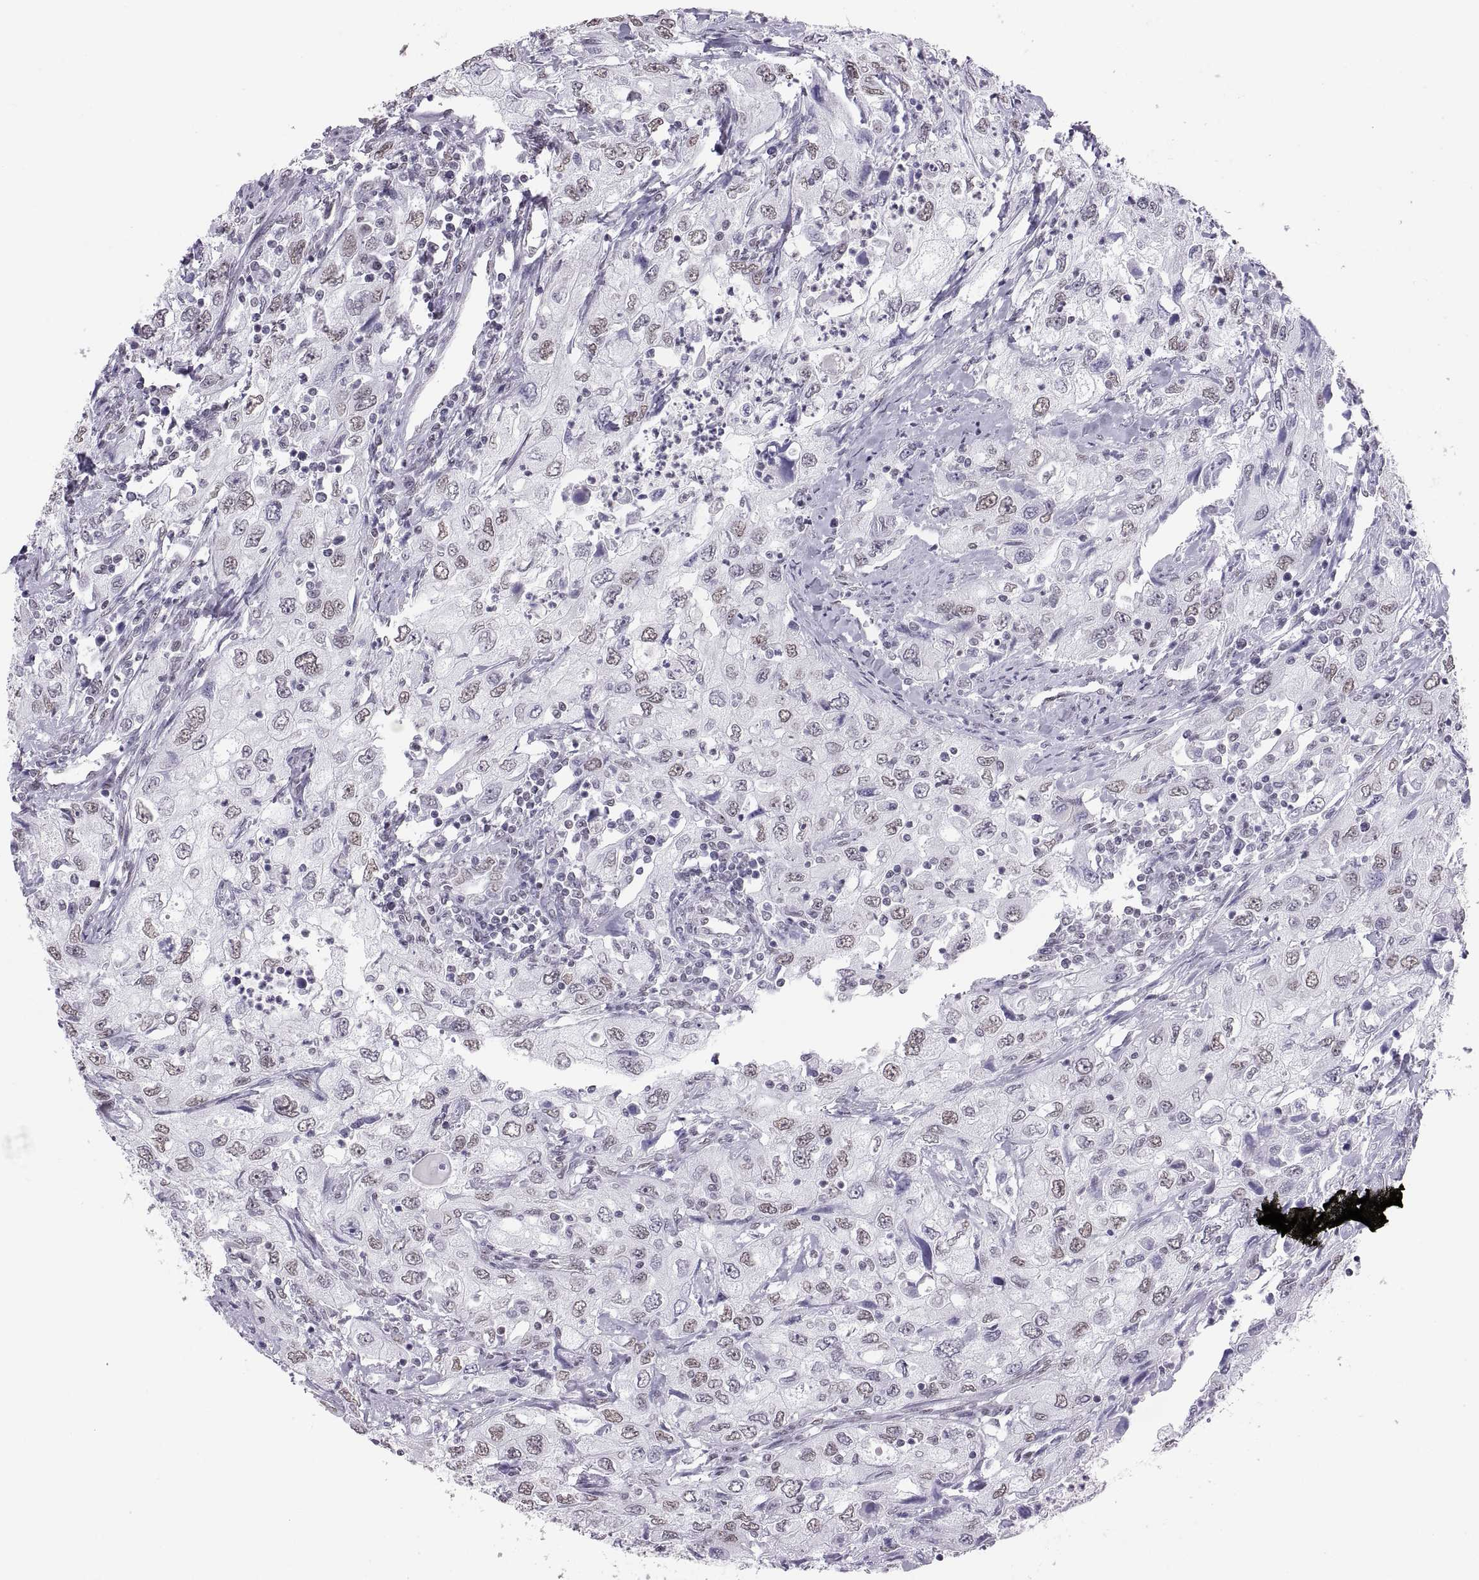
{"staining": {"intensity": "negative", "quantity": "none", "location": "none"}, "tissue": "urothelial cancer", "cell_type": "Tumor cells", "image_type": "cancer", "snomed": [{"axis": "morphology", "description": "Urothelial carcinoma, High grade"}, {"axis": "topography", "description": "Urinary bladder"}], "caption": "An immunohistochemistry (IHC) micrograph of urothelial carcinoma (high-grade) is shown. There is no staining in tumor cells of urothelial carcinoma (high-grade).", "gene": "CARTPT", "patient": {"sex": "male", "age": 76}}